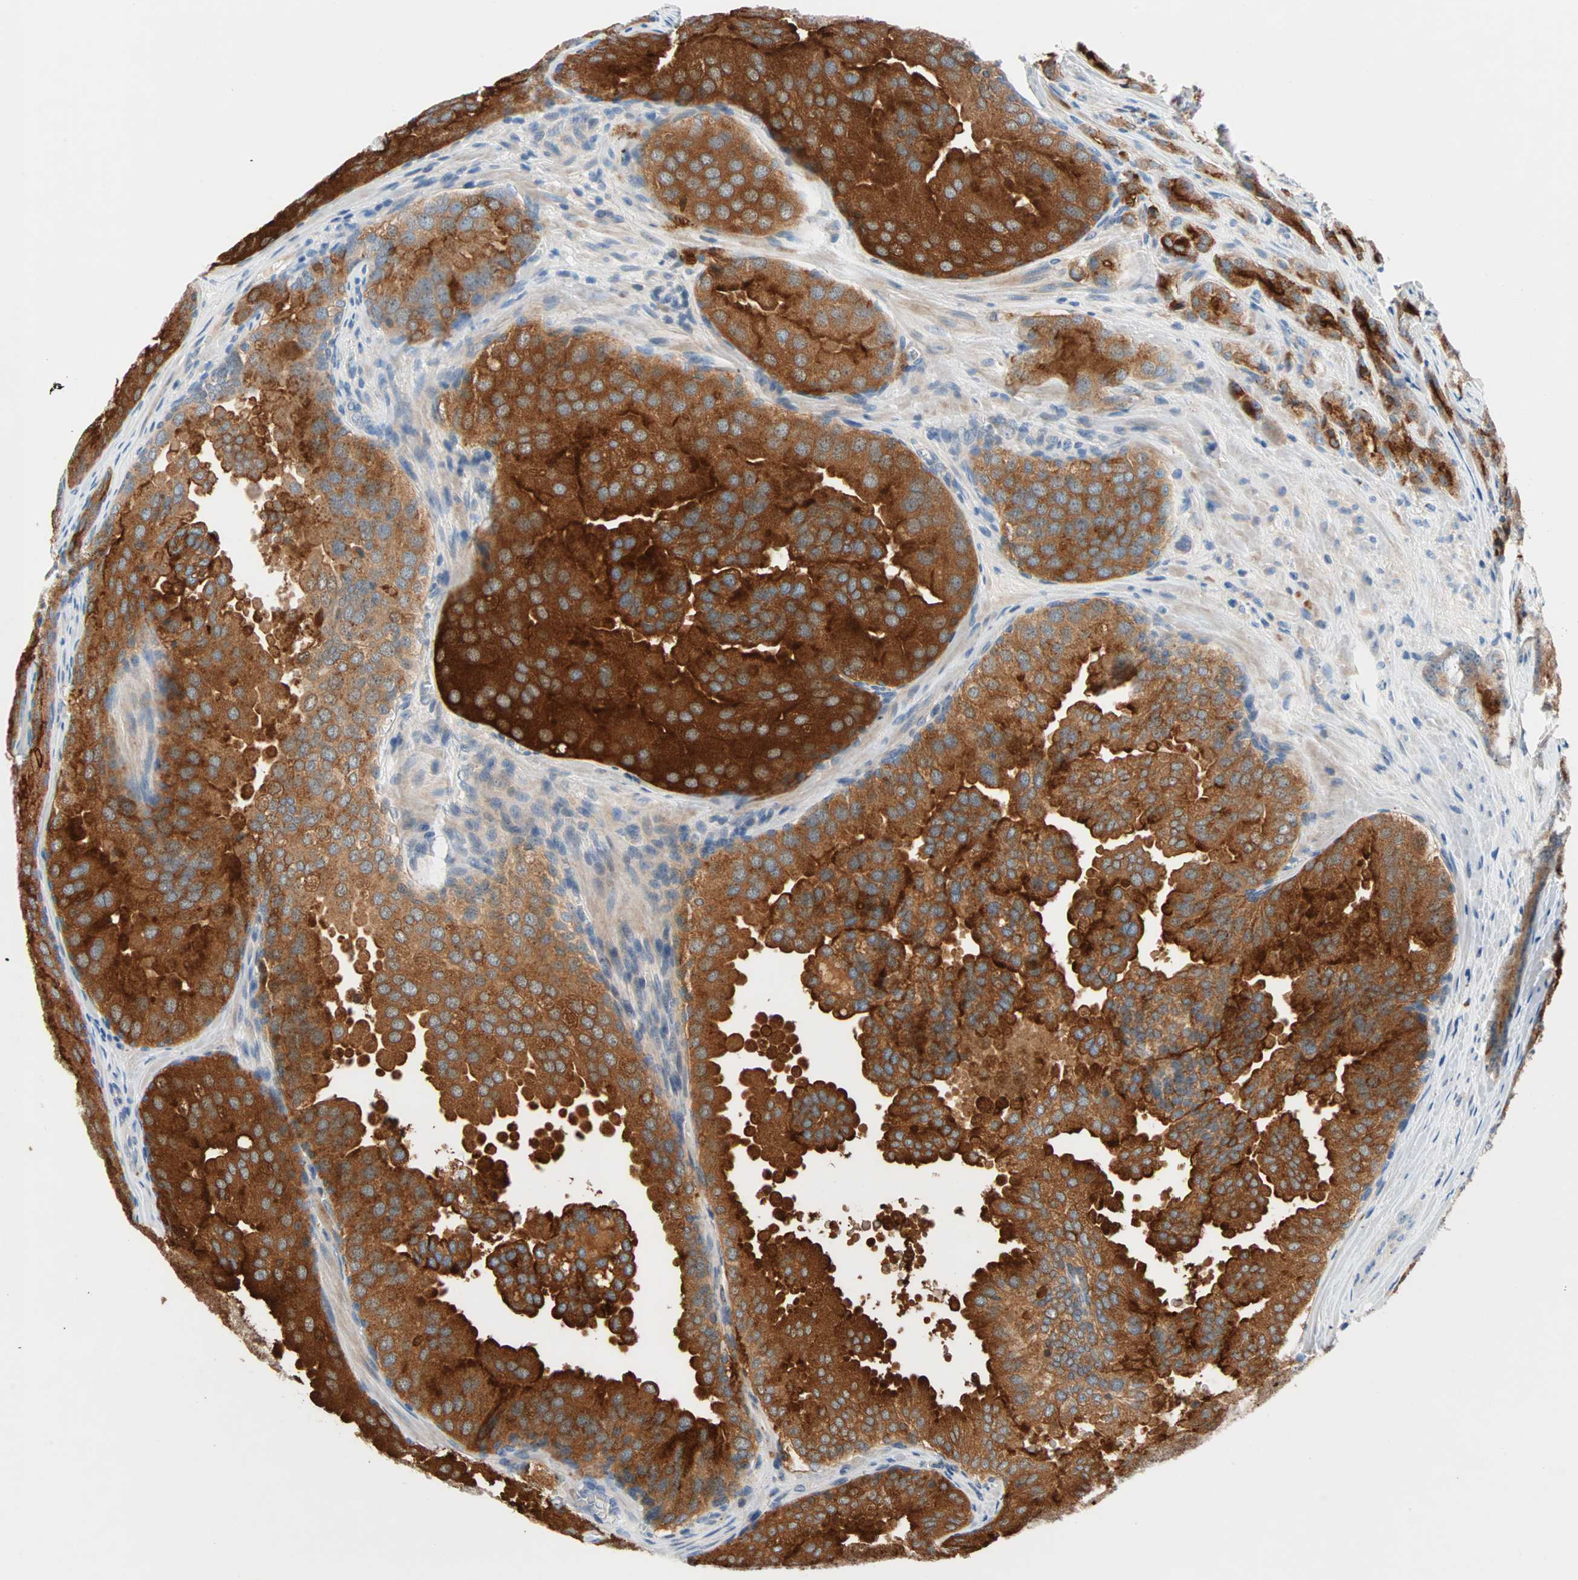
{"staining": {"intensity": "strong", "quantity": ">75%", "location": "cytoplasmic/membranous"}, "tissue": "prostate cancer", "cell_type": "Tumor cells", "image_type": "cancer", "snomed": [{"axis": "morphology", "description": "Adenocarcinoma, High grade"}, {"axis": "topography", "description": "Prostate"}], "caption": "Prostate cancer (adenocarcinoma (high-grade)) stained with immunohistochemistry demonstrates strong cytoplasmic/membranous expression in about >75% of tumor cells. (DAB IHC, brown staining for protein, blue staining for nuclei).", "gene": "TMEM163", "patient": {"sex": "male", "age": 64}}